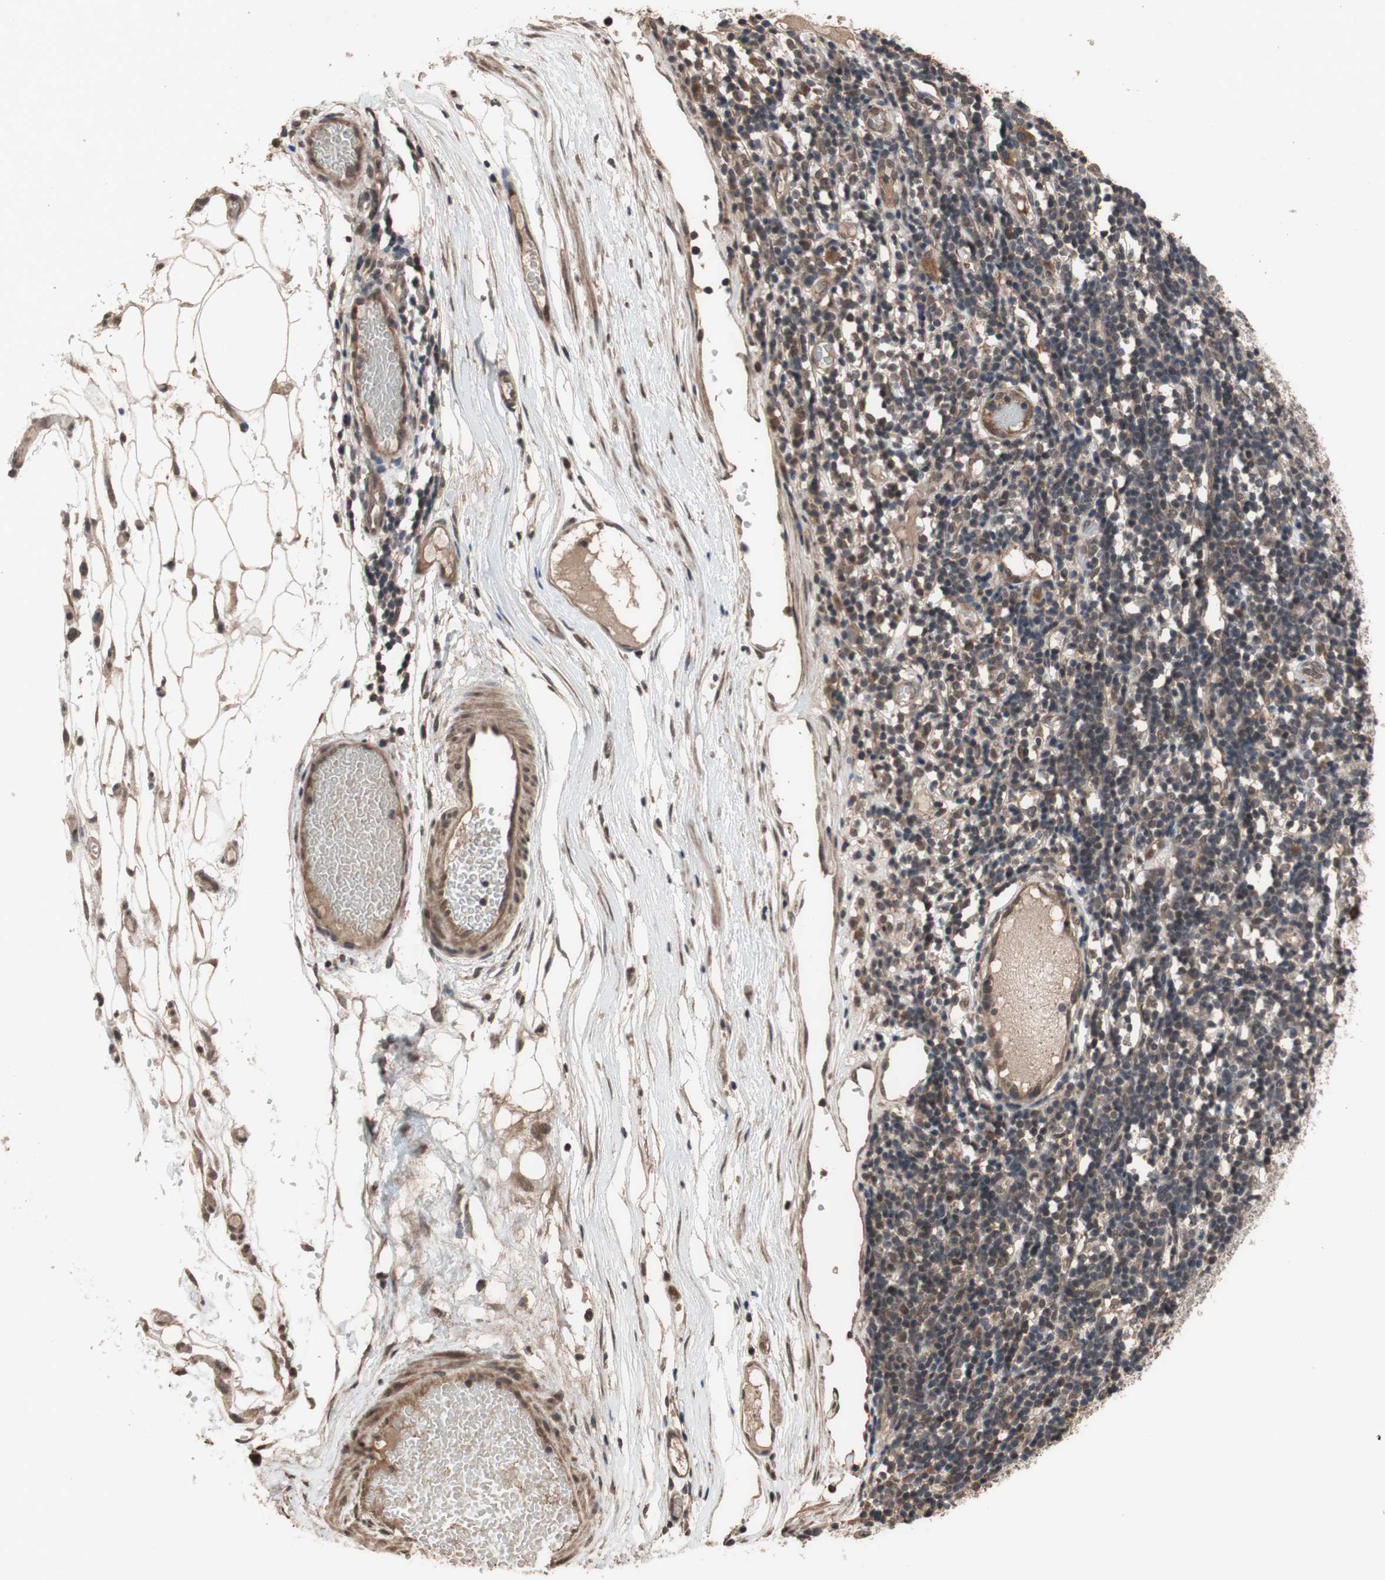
{"staining": {"intensity": "moderate", "quantity": ">75%", "location": "cytoplasmic/membranous"}, "tissue": "melanoma", "cell_type": "Tumor cells", "image_type": "cancer", "snomed": [{"axis": "morphology", "description": "Malignant melanoma, Metastatic site"}, {"axis": "topography", "description": "Lymph node"}], "caption": "Brown immunohistochemical staining in malignant melanoma (metastatic site) exhibits moderate cytoplasmic/membranous positivity in about >75% of tumor cells. The staining was performed using DAB (3,3'-diaminobenzidine) to visualize the protein expression in brown, while the nuclei were stained in blue with hematoxylin (Magnification: 20x).", "gene": "KANSL1", "patient": {"sex": "male", "age": 61}}